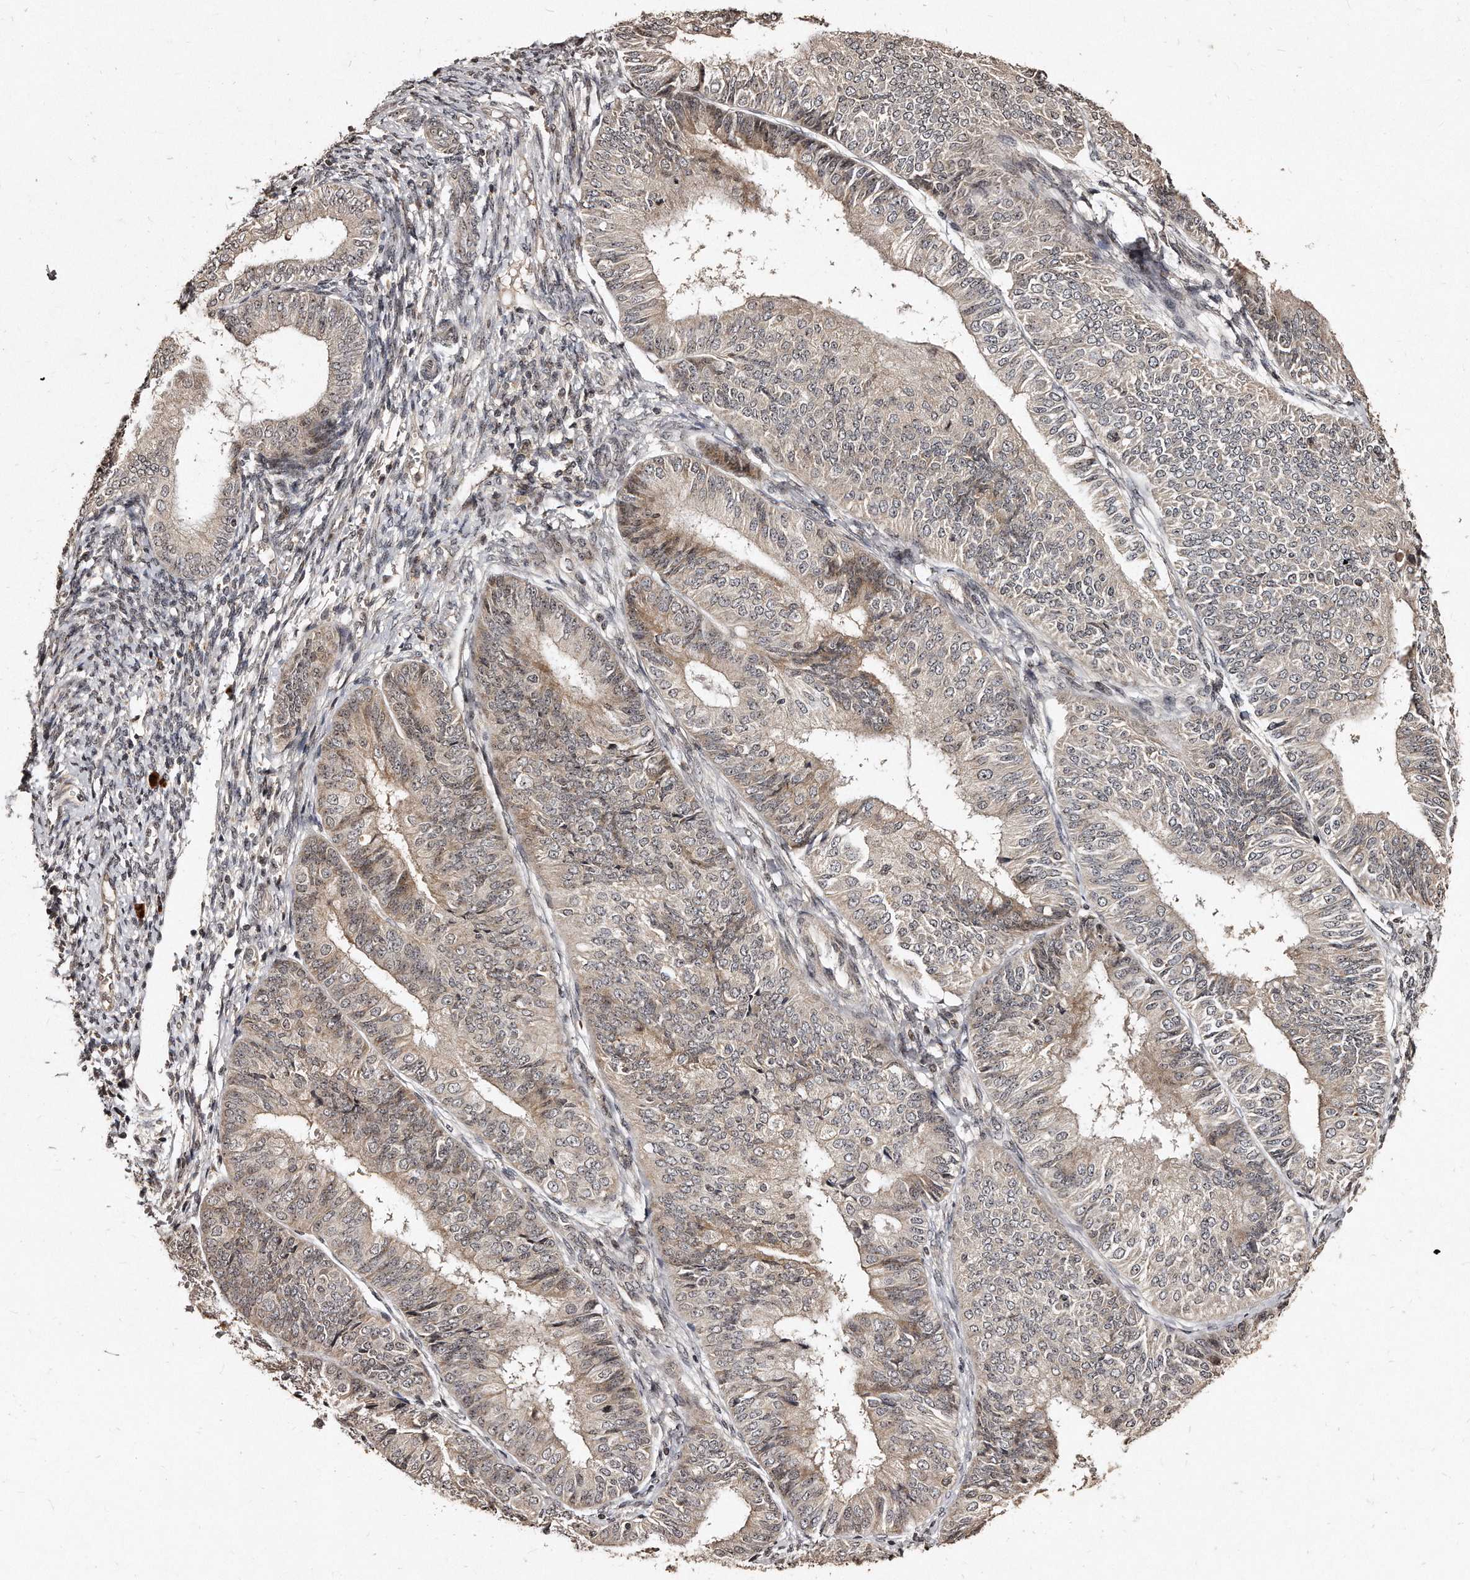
{"staining": {"intensity": "weak", "quantity": "25%-75%", "location": "cytoplasmic/membranous"}, "tissue": "endometrial cancer", "cell_type": "Tumor cells", "image_type": "cancer", "snomed": [{"axis": "morphology", "description": "Adenocarcinoma, NOS"}, {"axis": "topography", "description": "Endometrium"}], "caption": "An image of human endometrial cancer (adenocarcinoma) stained for a protein shows weak cytoplasmic/membranous brown staining in tumor cells.", "gene": "TSHR", "patient": {"sex": "female", "age": 58}}